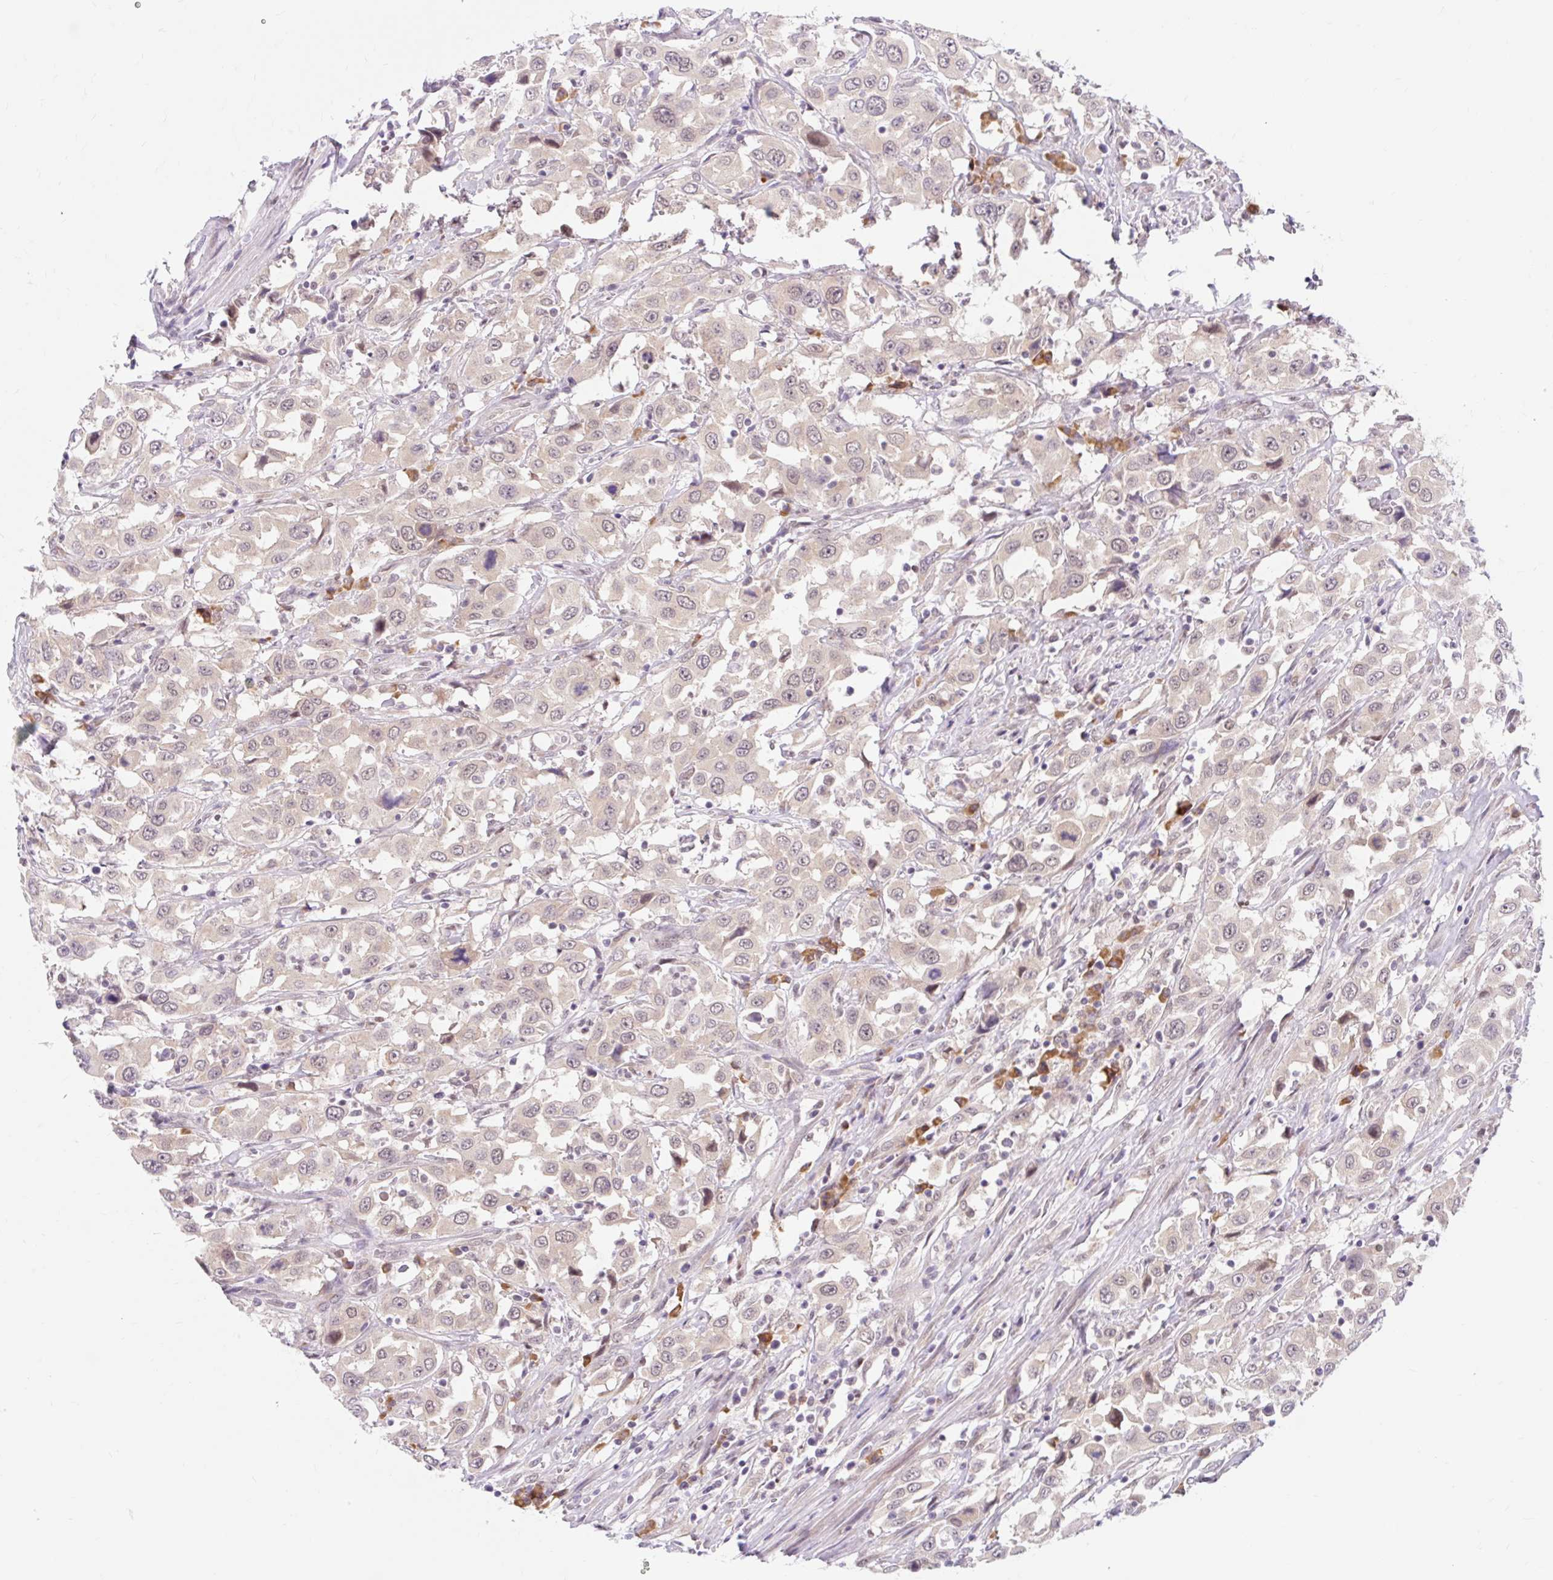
{"staining": {"intensity": "weak", "quantity": "<25%", "location": "cytoplasmic/membranous"}, "tissue": "urothelial cancer", "cell_type": "Tumor cells", "image_type": "cancer", "snomed": [{"axis": "morphology", "description": "Urothelial carcinoma, High grade"}, {"axis": "topography", "description": "Urinary bladder"}], "caption": "Urothelial carcinoma (high-grade) stained for a protein using immunohistochemistry (IHC) displays no positivity tumor cells.", "gene": "SRSF10", "patient": {"sex": "male", "age": 61}}